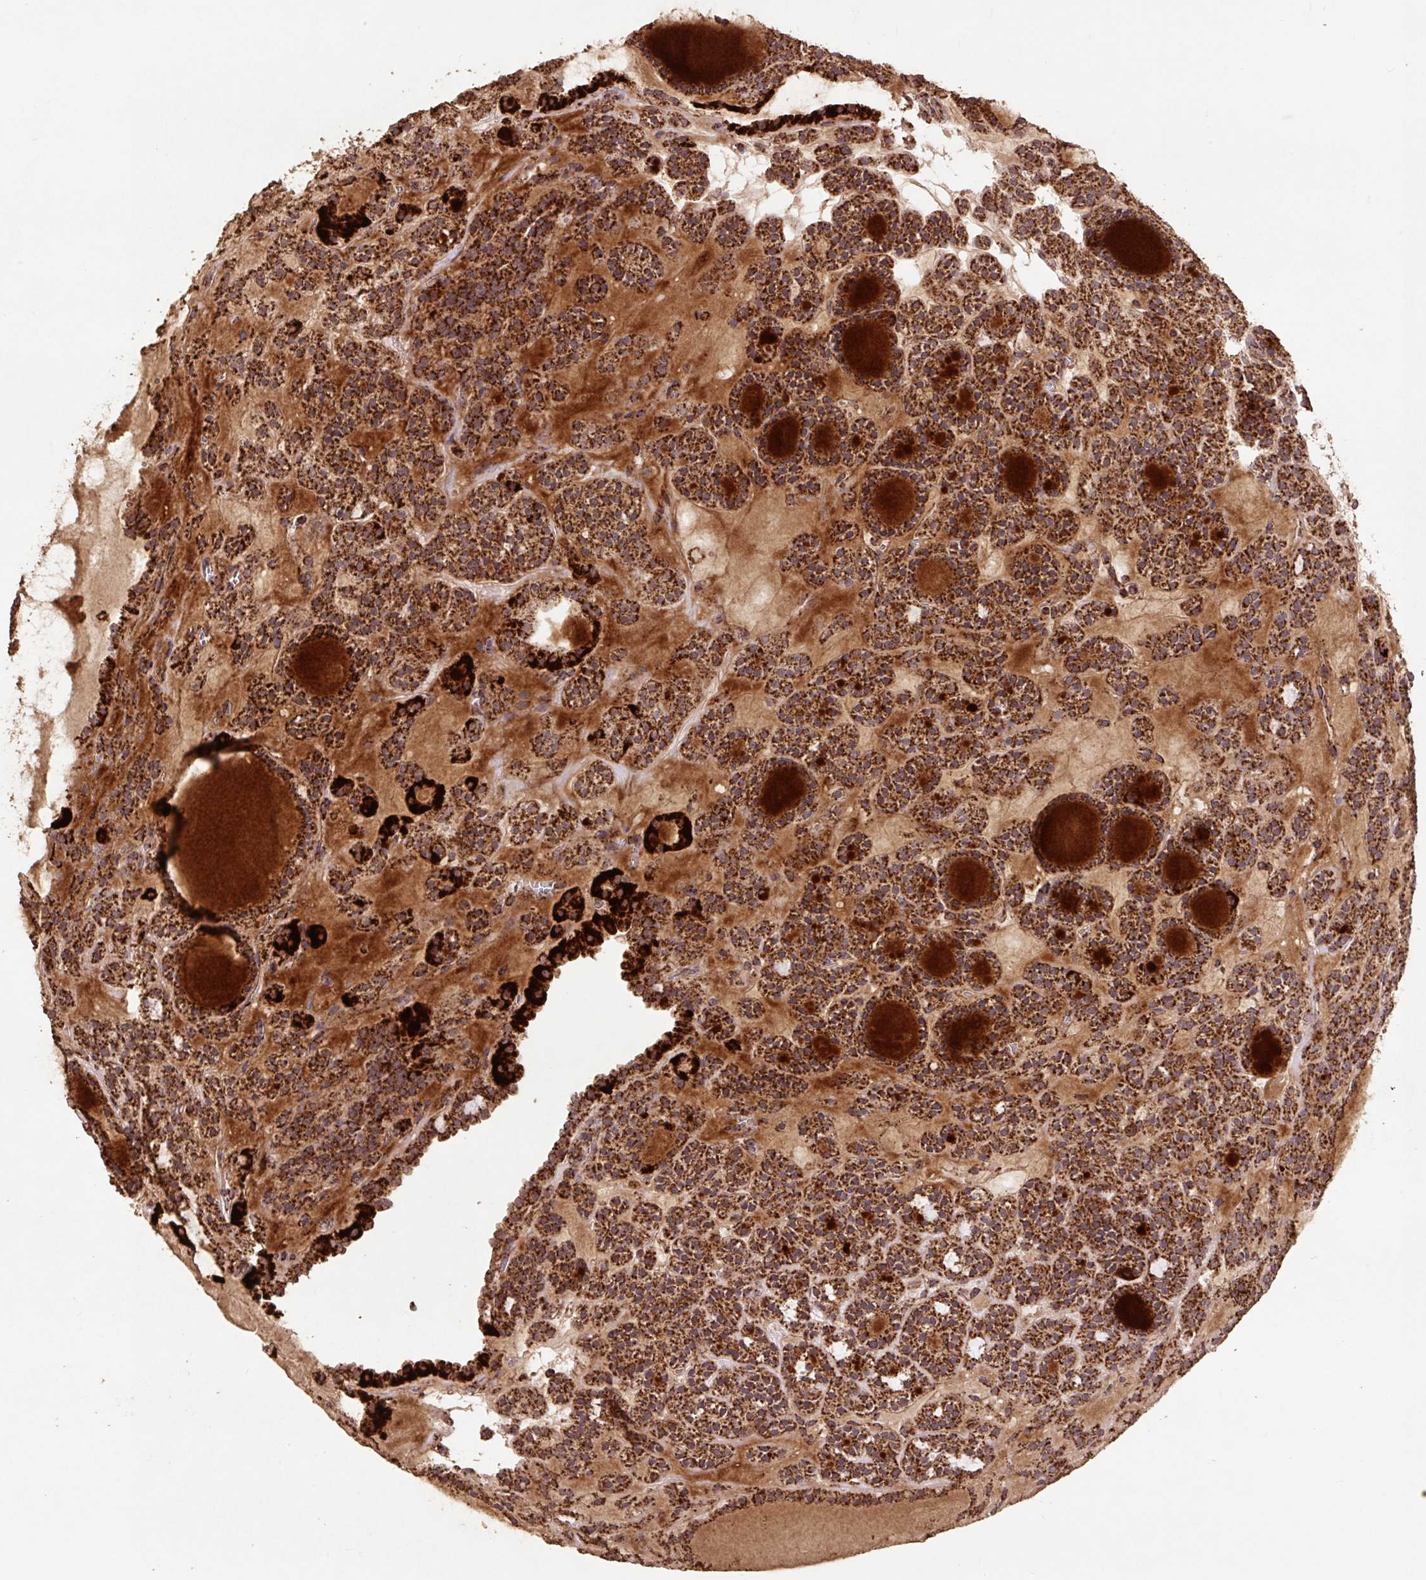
{"staining": {"intensity": "moderate", "quantity": ">75%", "location": "cytoplasmic/membranous"}, "tissue": "thyroid cancer", "cell_type": "Tumor cells", "image_type": "cancer", "snomed": [{"axis": "morphology", "description": "Follicular adenoma carcinoma, NOS"}, {"axis": "topography", "description": "Thyroid gland"}], "caption": "Immunohistochemistry (IHC) histopathology image of neoplastic tissue: human thyroid cancer stained using IHC exhibits medium levels of moderate protein expression localized specifically in the cytoplasmic/membranous of tumor cells, appearing as a cytoplasmic/membranous brown color.", "gene": "ATP5F1A", "patient": {"sex": "female", "age": 63}}